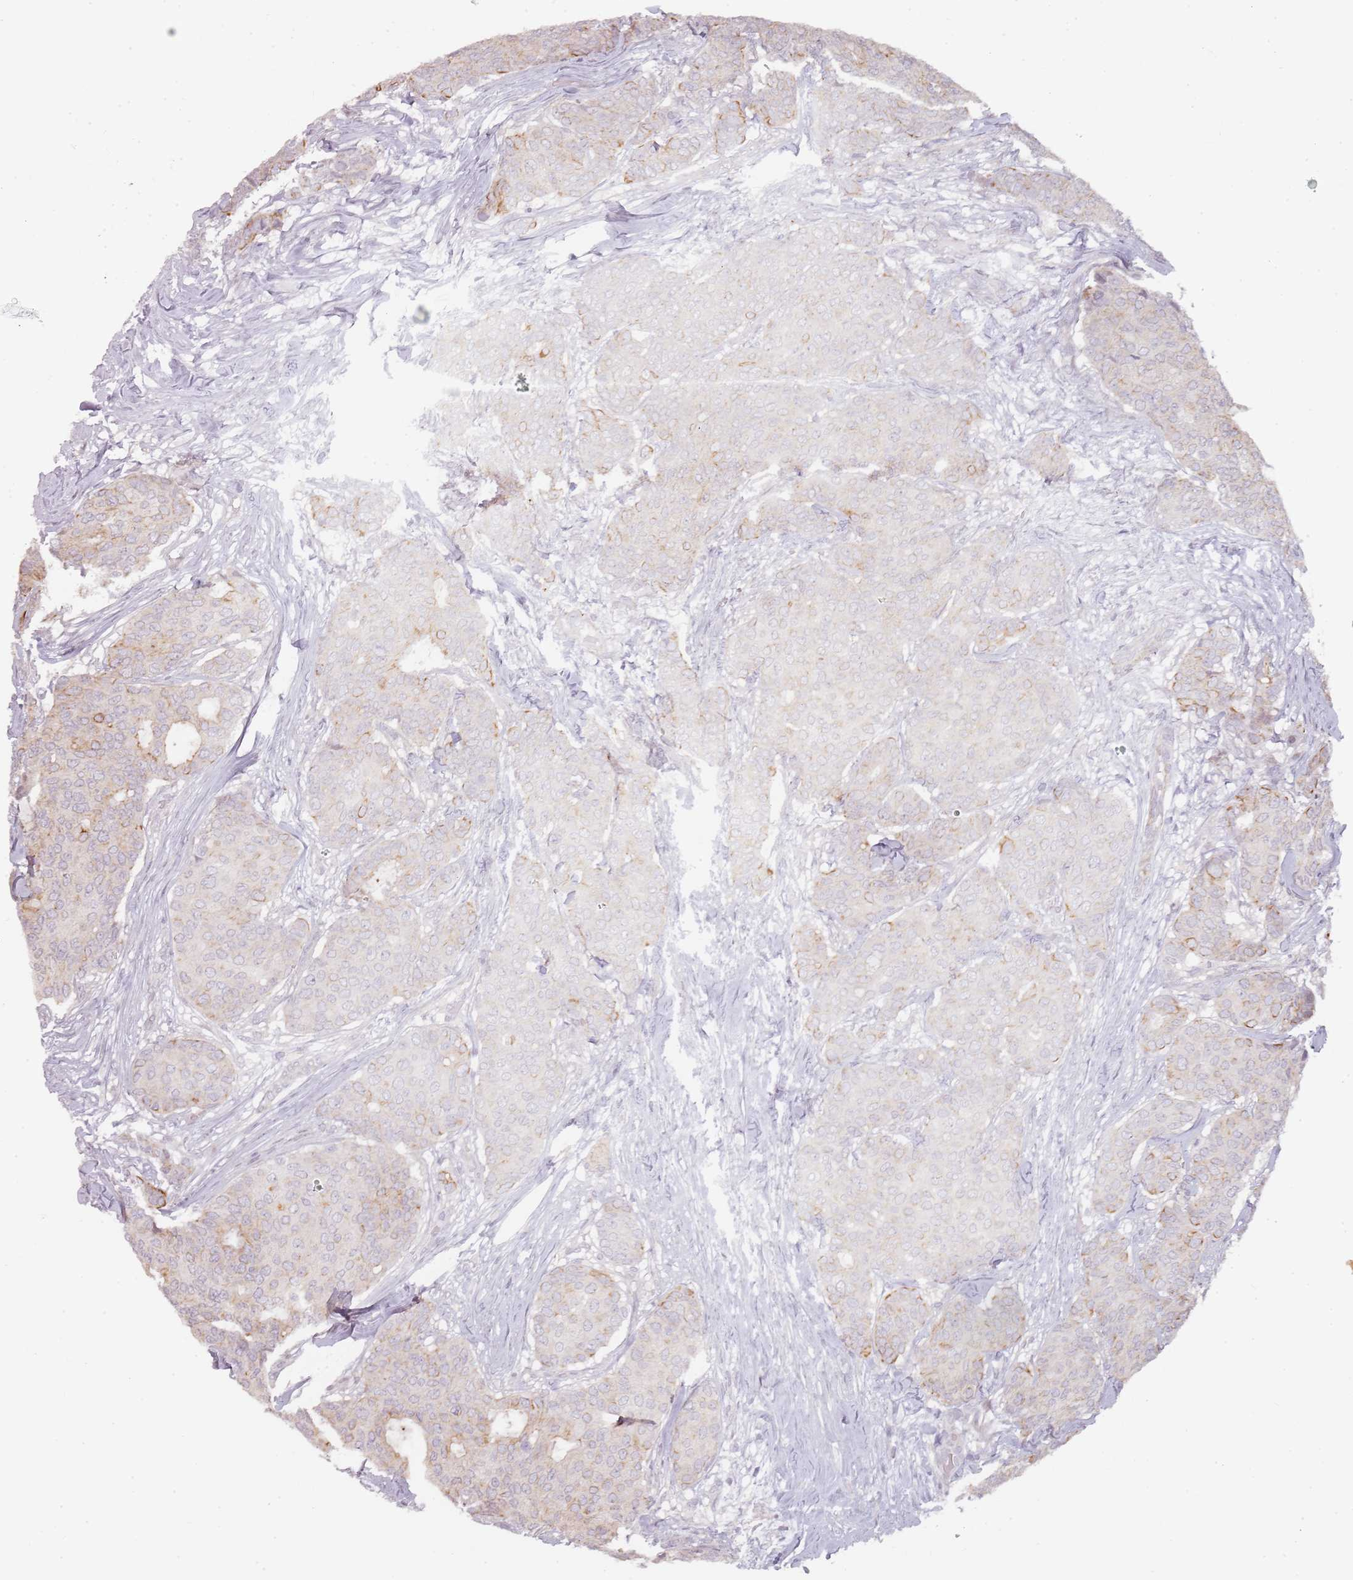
{"staining": {"intensity": "moderate", "quantity": "<25%", "location": "cytoplasmic/membranous"}, "tissue": "breast cancer", "cell_type": "Tumor cells", "image_type": "cancer", "snomed": [{"axis": "morphology", "description": "Duct carcinoma"}, {"axis": "topography", "description": "Breast"}], "caption": "Protein positivity by immunohistochemistry displays moderate cytoplasmic/membranous positivity in about <25% of tumor cells in breast cancer (infiltrating ductal carcinoma).", "gene": "RPS6KA2", "patient": {"sex": "female", "age": 75}}